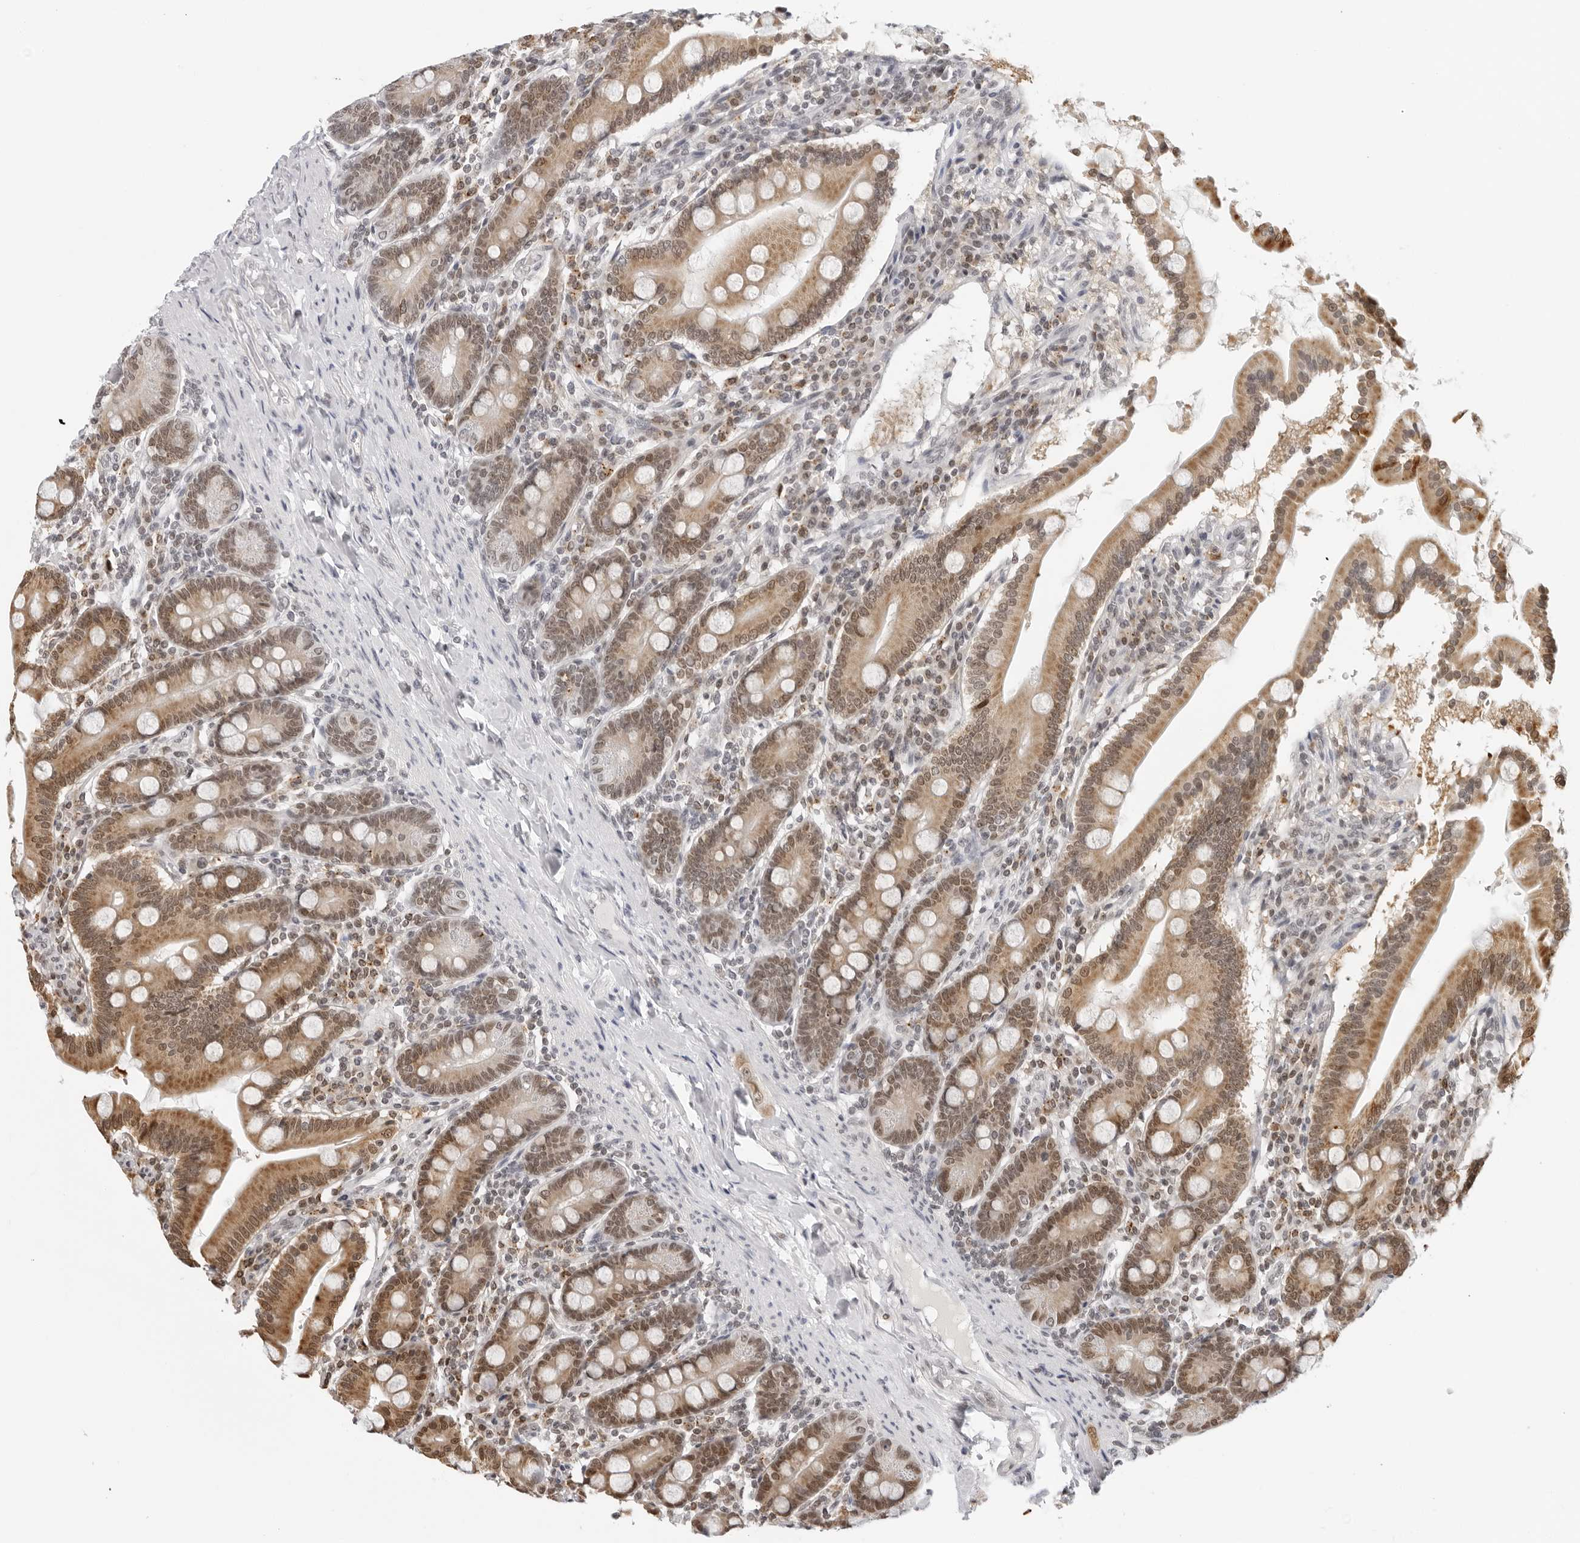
{"staining": {"intensity": "moderate", "quantity": ">75%", "location": "cytoplasmic/membranous,nuclear"}, "tissue": "duodenum", "cell_type": "Glandular cells", "image_type": "normal", "snomed": [{"axis": "morphology", "description": "Normal tissue, NOS"}, {"axis": "topography", "description": "Duodenum"}], "caption": "The image displays staining of benign duodenum, revealing moderate cytoplasmic/membranous,nuclear protein positivity (brown color) within glandular cells.", "gene": "MSH6", "patient": {"sex": "male", "age": 50}}